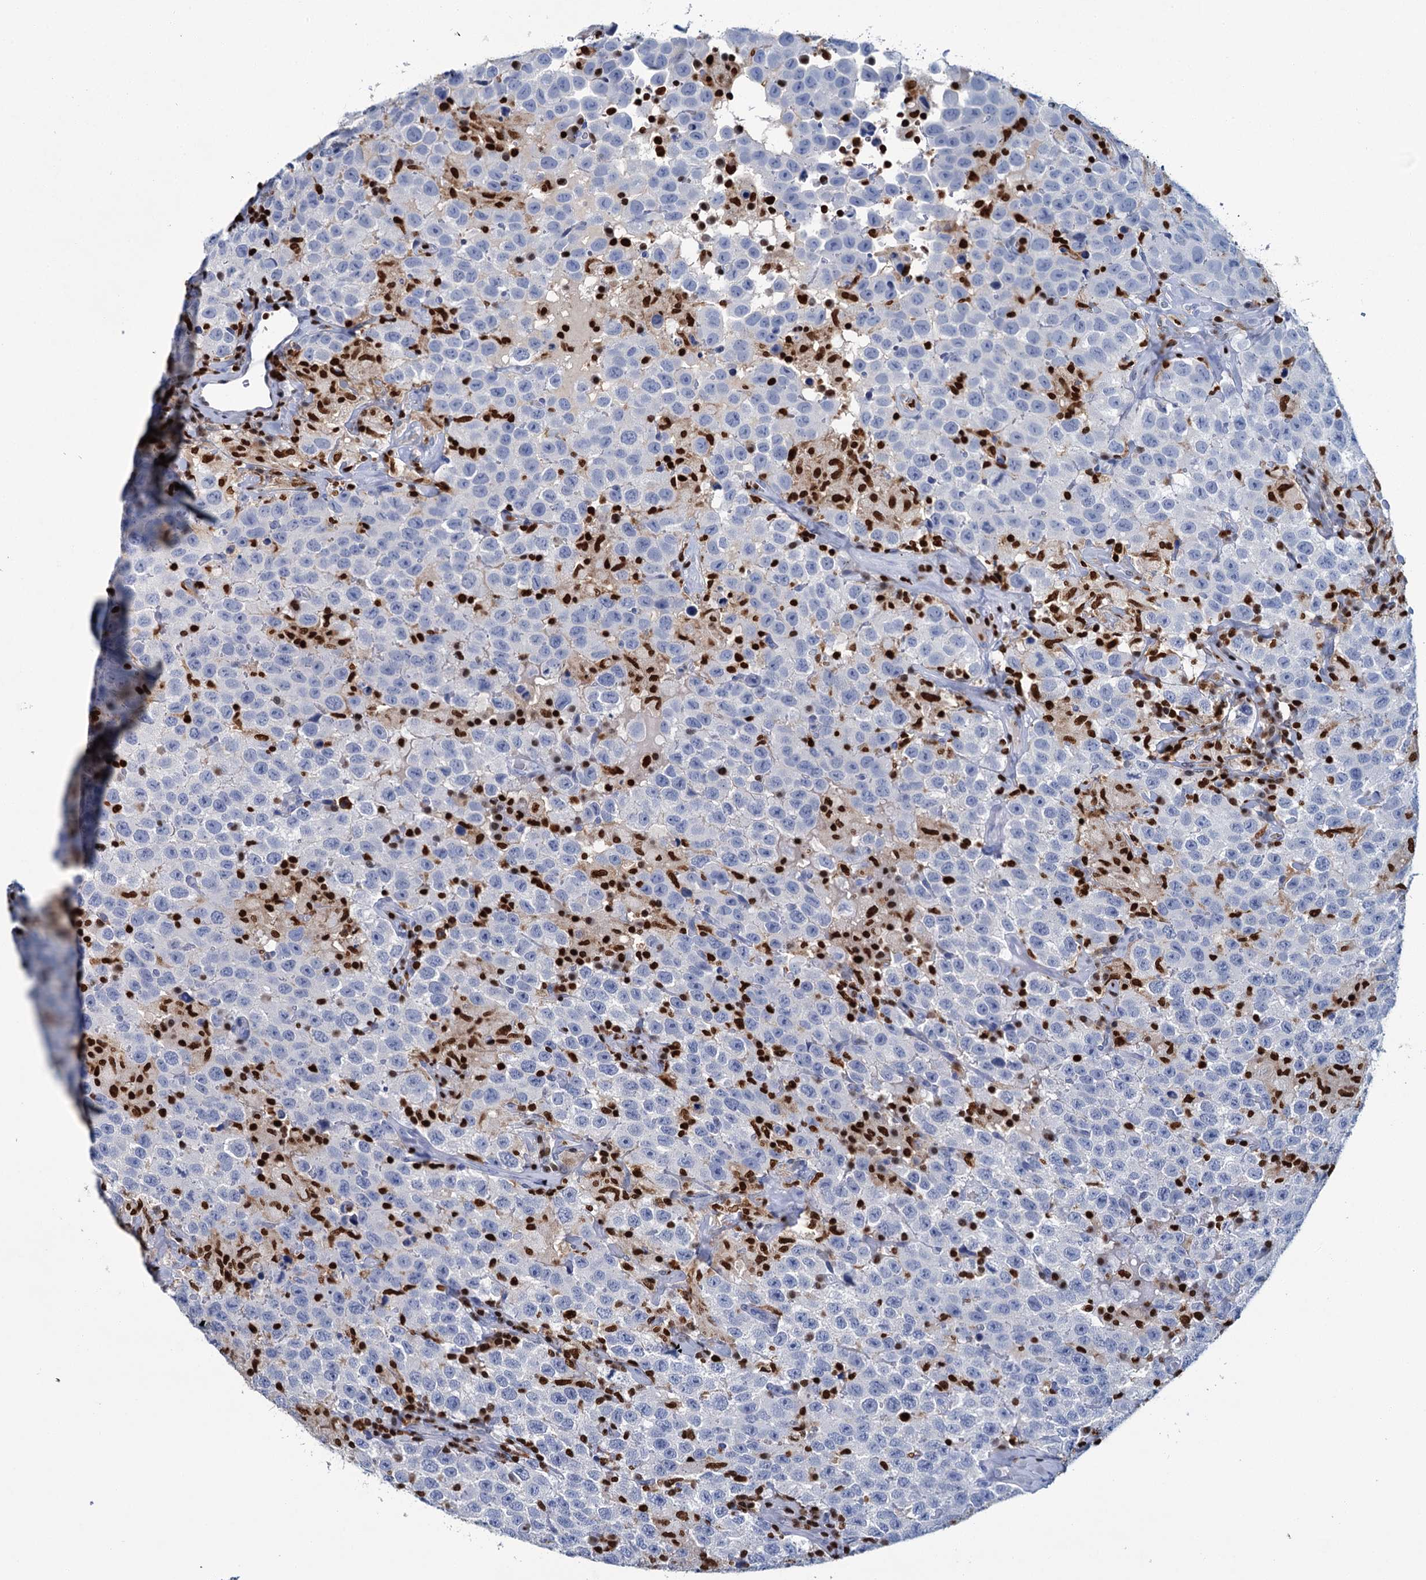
{"staining": {"intensity": "negative", "quantity": "none", "location": "none"}, "tissue": "testis cancer", "cell_type": "Tumor cells", "image_type": "cancer", "snomed": [{"axis": "morphology", "description": "Seminoma, NOS"}, {"axis": "topography", "description": "Testis"}], "caption": "Testis seminoma was stained to show a protein in brown. There is no significant staining in tumor cells. The staining is performed using DAB (3,3'-diaminobenzidine) brown chromogen with nuclei counter-stained in using hematoxylin.", "gene": "CELF2", "patient": {"sex": "male", "age": 41}}